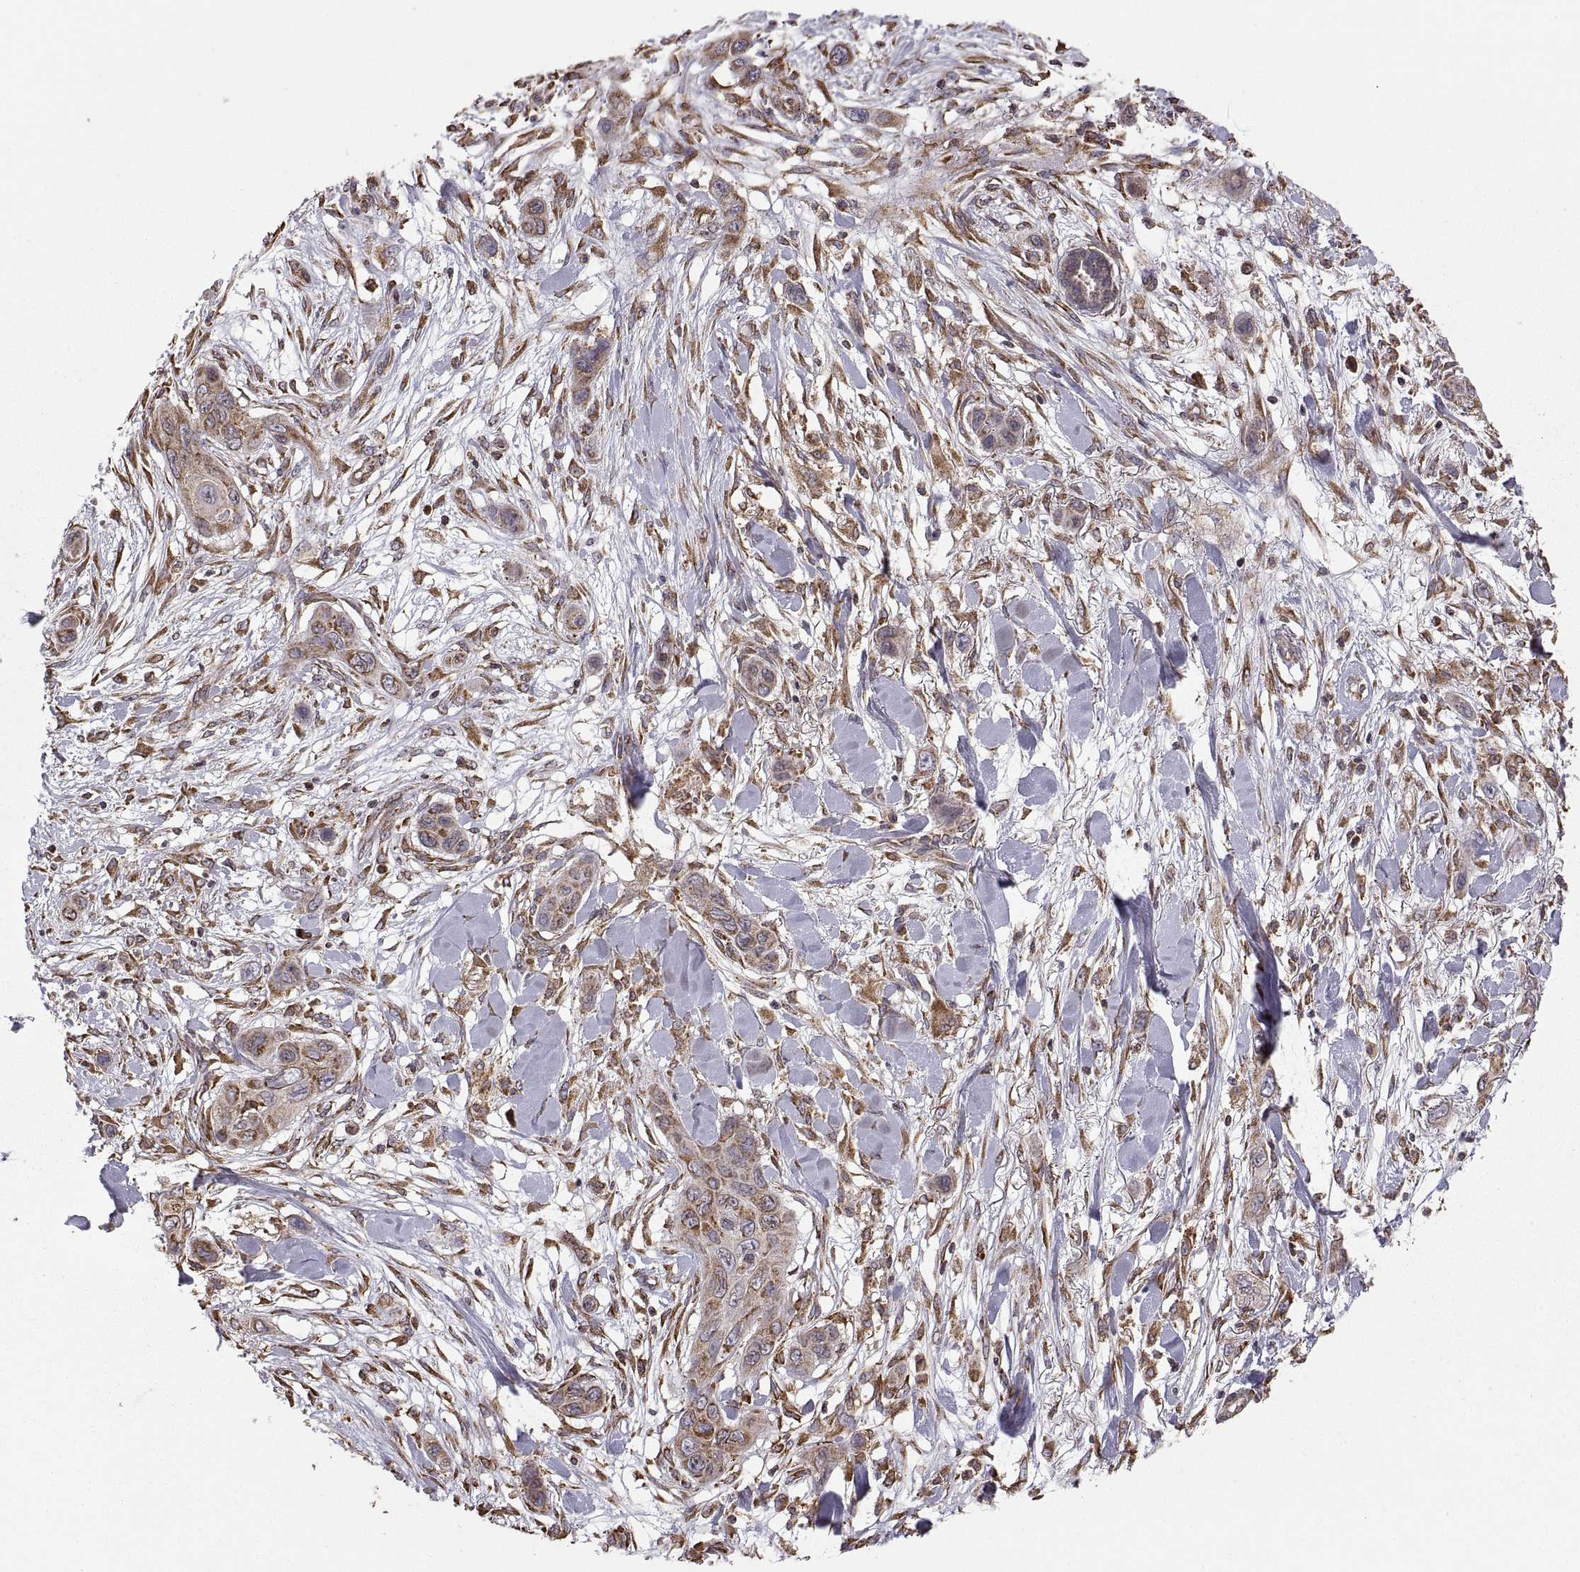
{"staining": {"intensity": "moderate", "quantity": "<25%", "location": "cytoplasmic/membranous"}, "tissue": "skin cancer", "cell_type": "Tumor cells", "image_type": "cancer", "snomed": [{"axis": "morphology", "description": "Squamous cell carcinoma, NOS"}, {"axis": "topography", "description": "Skin"}], "caption": "An image showing moderate cytoplasmic/membranous positivity in about <25% of tumor cells in skin cancer (squamous cell carcinoma), as visualized by brown immunohistochemical staining.", "gene": "PDIA3", "patient": {"sex": "male", "age": 79}}